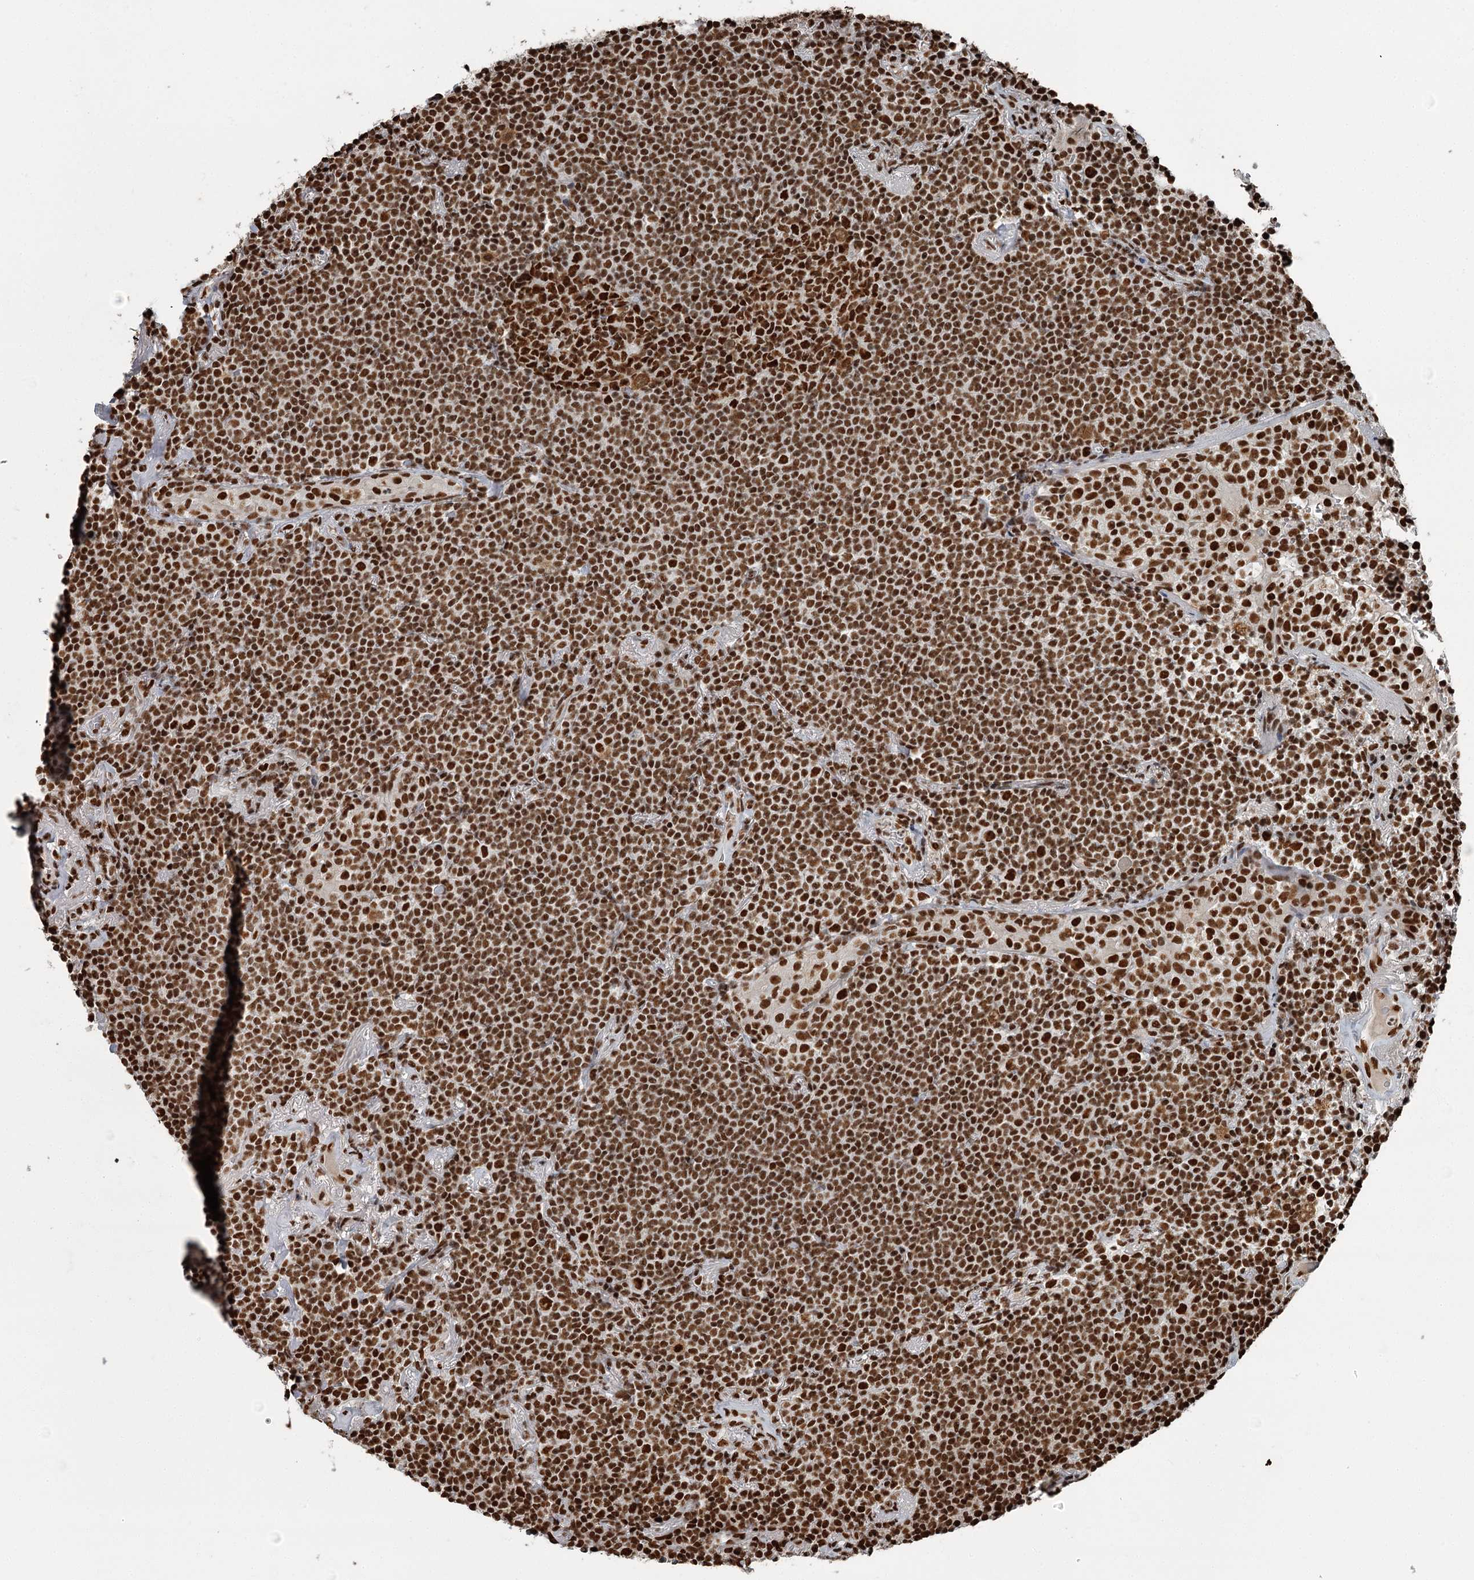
{"staining": {"intensity": "strong", "quantity": ">75%", "location": "nuclear"}, "tissue": "lymphoma", "cell_type": "Tumor cells", "image_type": "cancer", "snomed": [{"axis": "morphology", "description": "Malignant lymphoma, non-Hodgkin's type, Low grade"}, {"axis": "topography", "description": "Lung"}], "caption": "Strong nuclear protein expression is appreciated in approximately >75% of tumor cells in malignant lymphoma, non-Hodgkin's type (low-grade). The protein is stained brown, and the nuclei are stained in blue (DAB (3,3'-diaminobenzidine) IHC with brightfield microscopy, high magnification).", "gene": "RBBP7", "patient": {"sex": "female", "age": 71}}